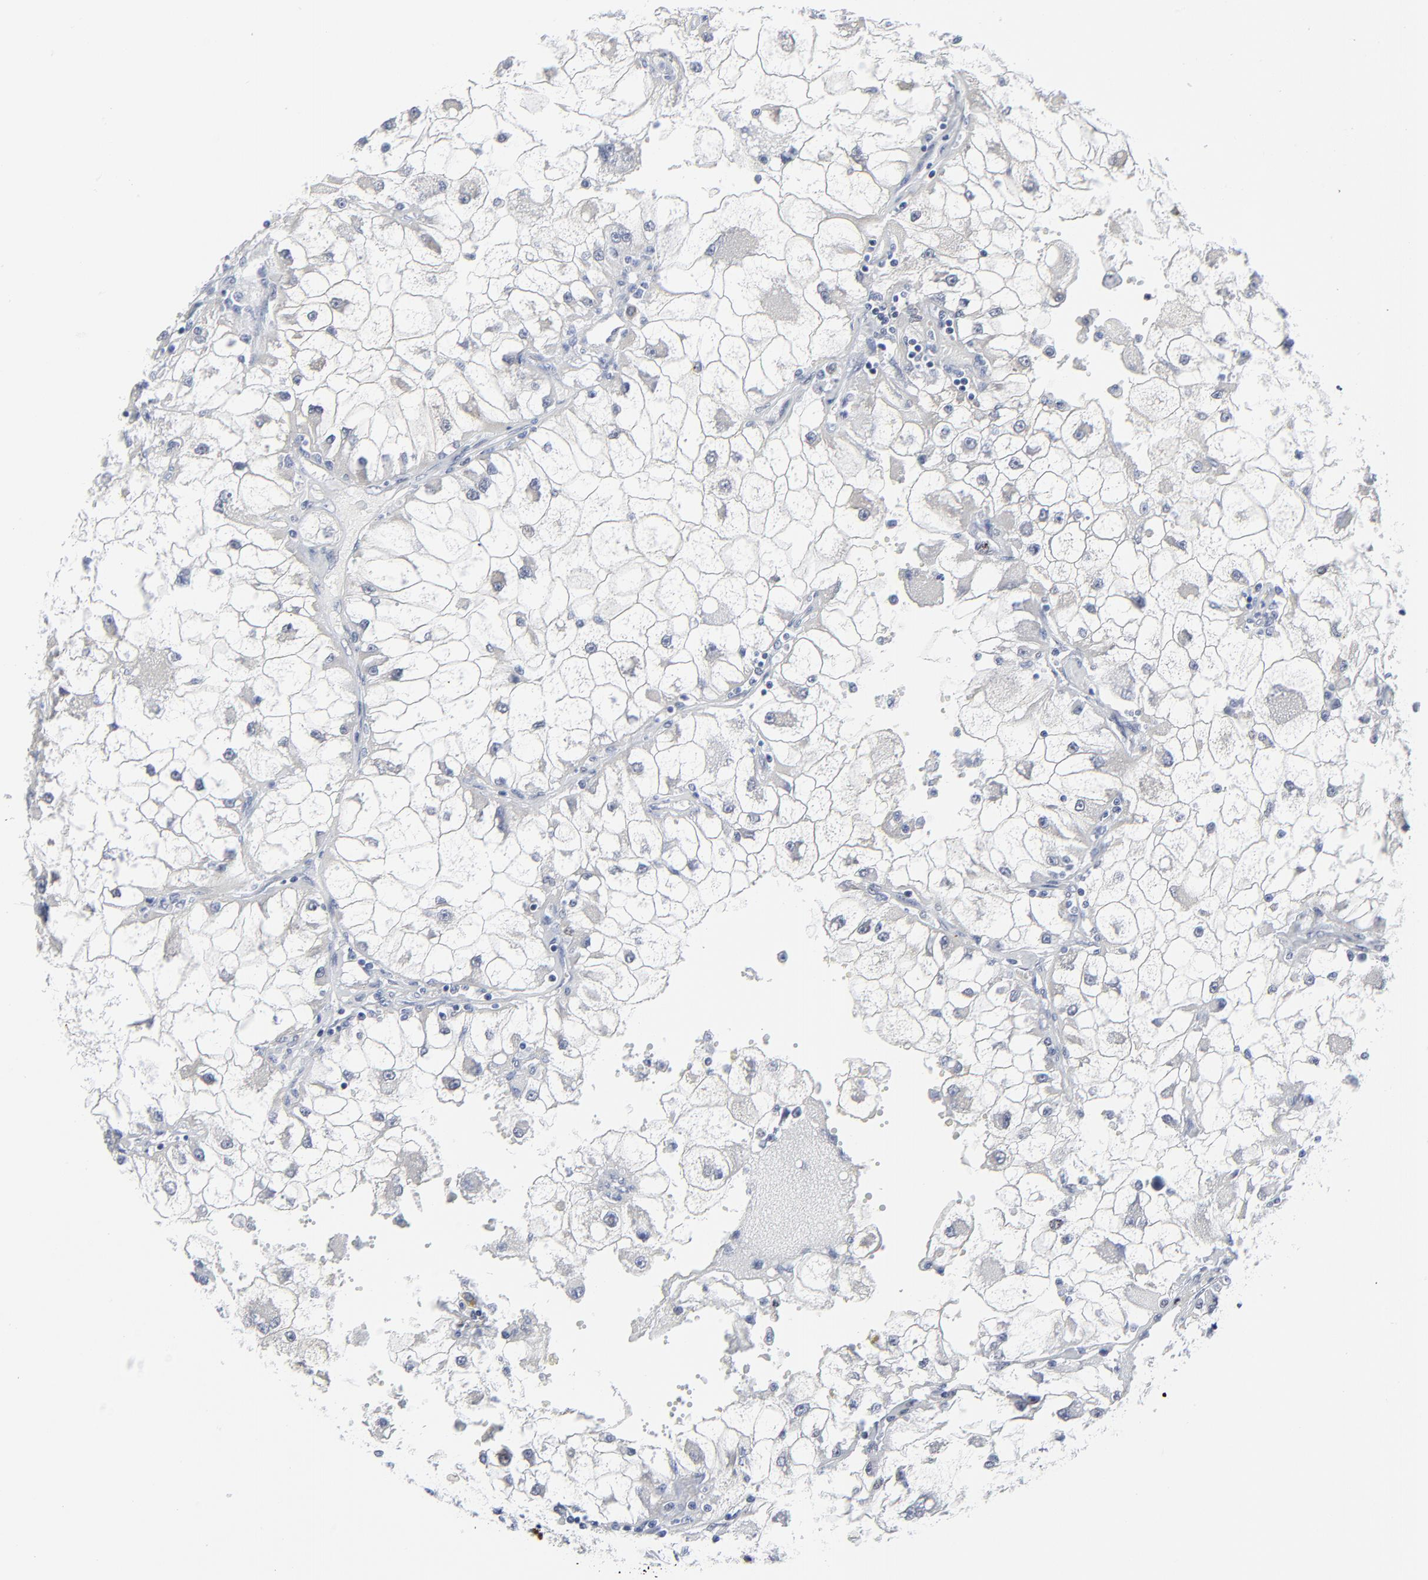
{"staining": {"intensity": "negative", "quantity": "none", "location": "none"}, "tissue": "renal cancer", "cell_type": "Tumor cells", "image_type": "cancer", "snomed": [{"axis": "morphology", "description": "Adenocarcinoma, NOS"}, {"axis": "topography", "description": "Kidney"}], "caption": "The immunohistochemistry (IHC) image has no significant expression in tumor cells of adenocarcinoma (renal) tissue.", "gene": "ZNF589", "patient": {"sex": "female", "age": 73}}